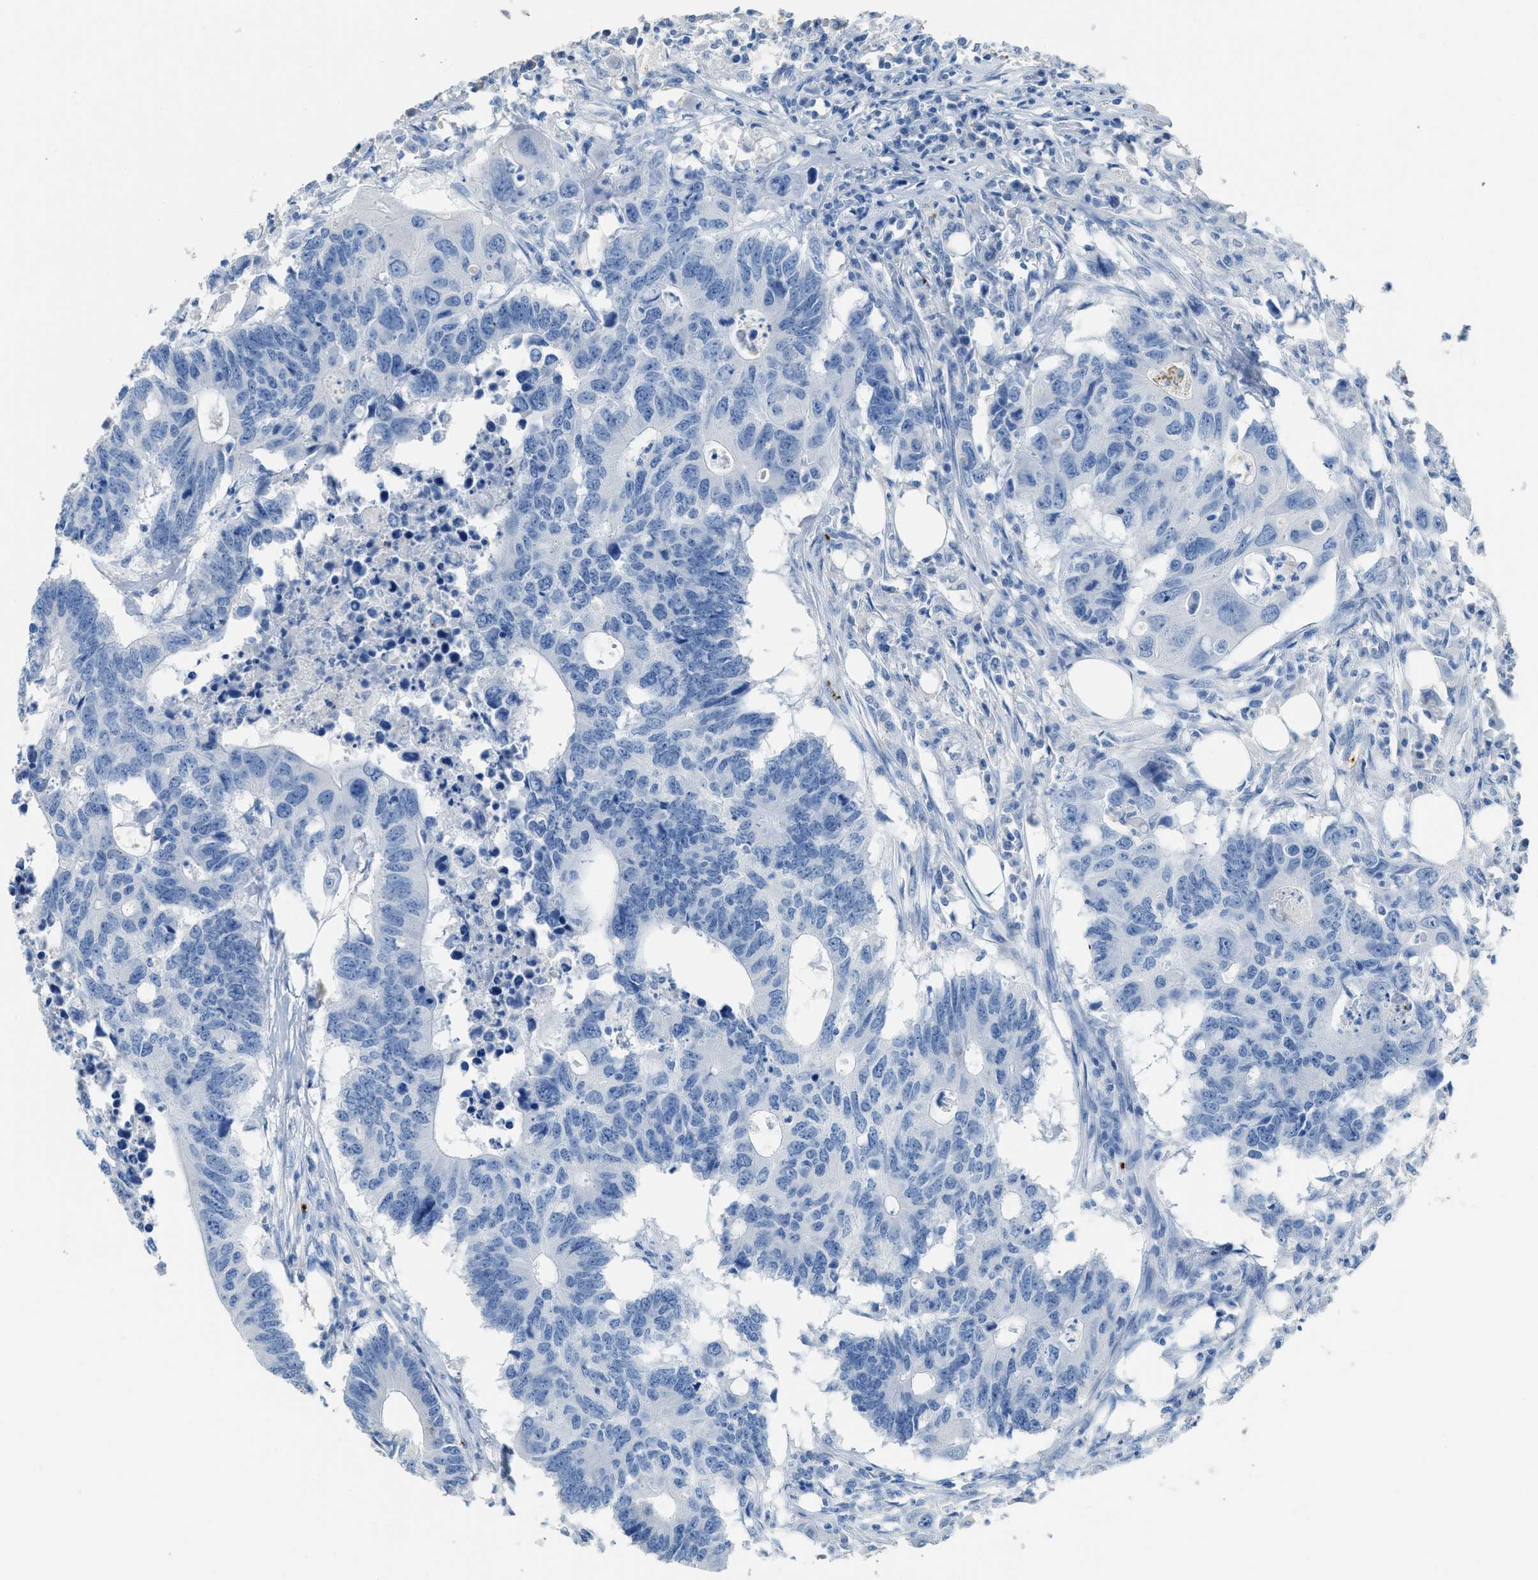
{"staining": {"intensity": "negative", "quantity": "none", "location": "none"}, "tissue": "colorectal cancer", "cell_type": "Tumor cells", "image_type": "cancer", "snomed": [{"axis": "morphology", "description": "Adenocarcinoma, NOS"}, {"axis": "topography", "description": "Colon"}], "caption": "Protein analysis of adenocarcinoma (colorectal) displays no significant staining in tumor cells. Nuclei are stained in blue.", "gene": "FAIM2", "patient": {"sex": "male", "age": 71}}